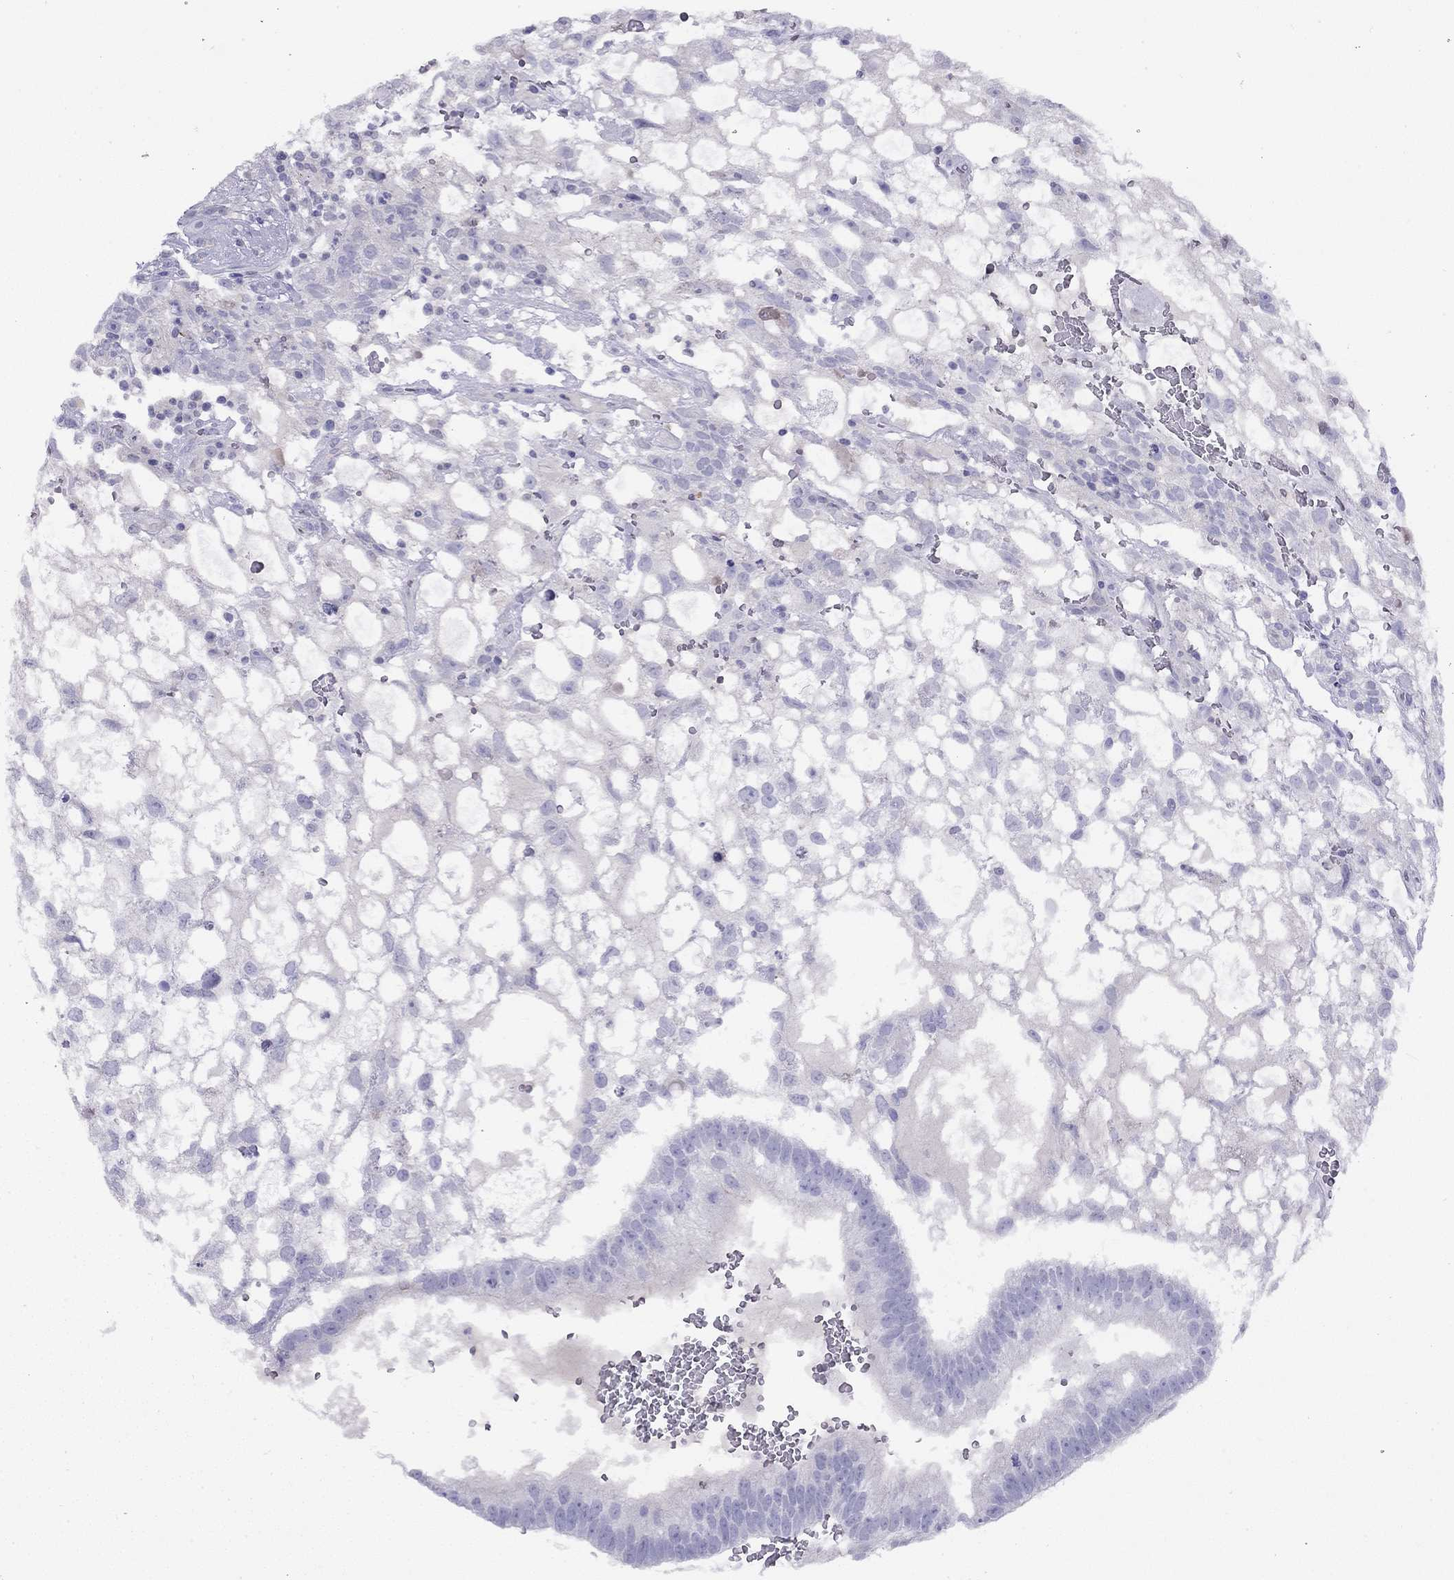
{"staining": {"intensity": "negative", "quantity": "none", "location": "none"}, "tissue": "testis cancer", "cell_type": "Tumor cells", "image_type": "cancer", "snomed": [{"axis": "morphology", "description": "Normal tissue, NOS"}, {"axis": "morphology", "description": "Carcinoma, Embryonal, NOS"}, {"axis": "topography", "description": "Testis"}, {"axis": "topography", "description": "Epididymis"}], "caption": "Protein analysis of testis cancer reveals no significant expression in tumor cells.", "gene": "CPNE4", "patient": {"sex": "male", "age": 32}}